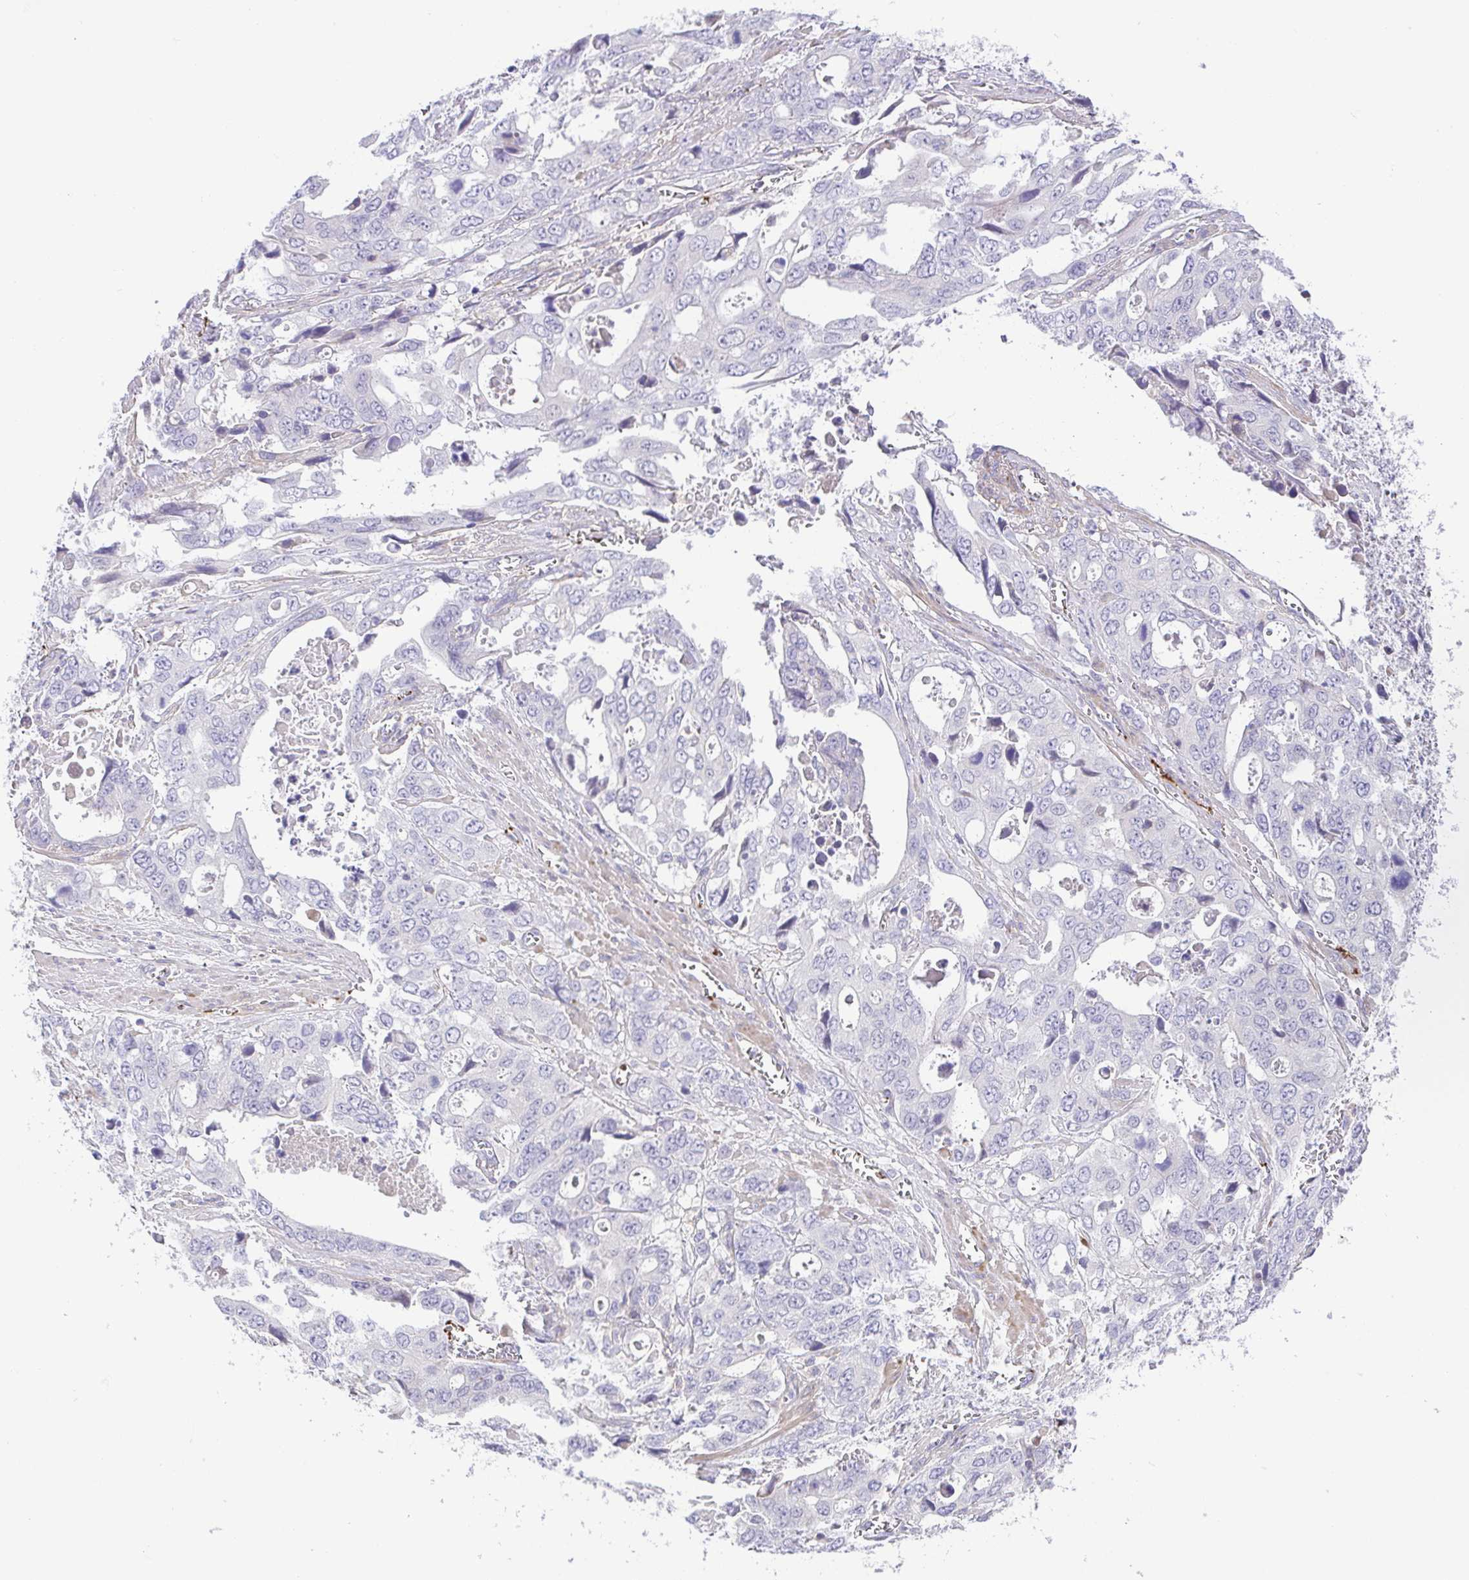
{"staining": {"intensity": "negative", "quantity": "none", "location": "none"}, "tissue": "stomach cancer", "cell_type": "Tumor cells", "image_type": "cancer", "snomed": [{"axis": "morphology", "description": "Adenocarcinoma, NOS"}, {"axis": "topography", "description": "Stomach, upper"}], "caption": "Tumor cells show no significant expression in stomach cancer (adenocarcinoma).", "gene": "PRR14L", "patient": {"sex": "male", "age": 74}}